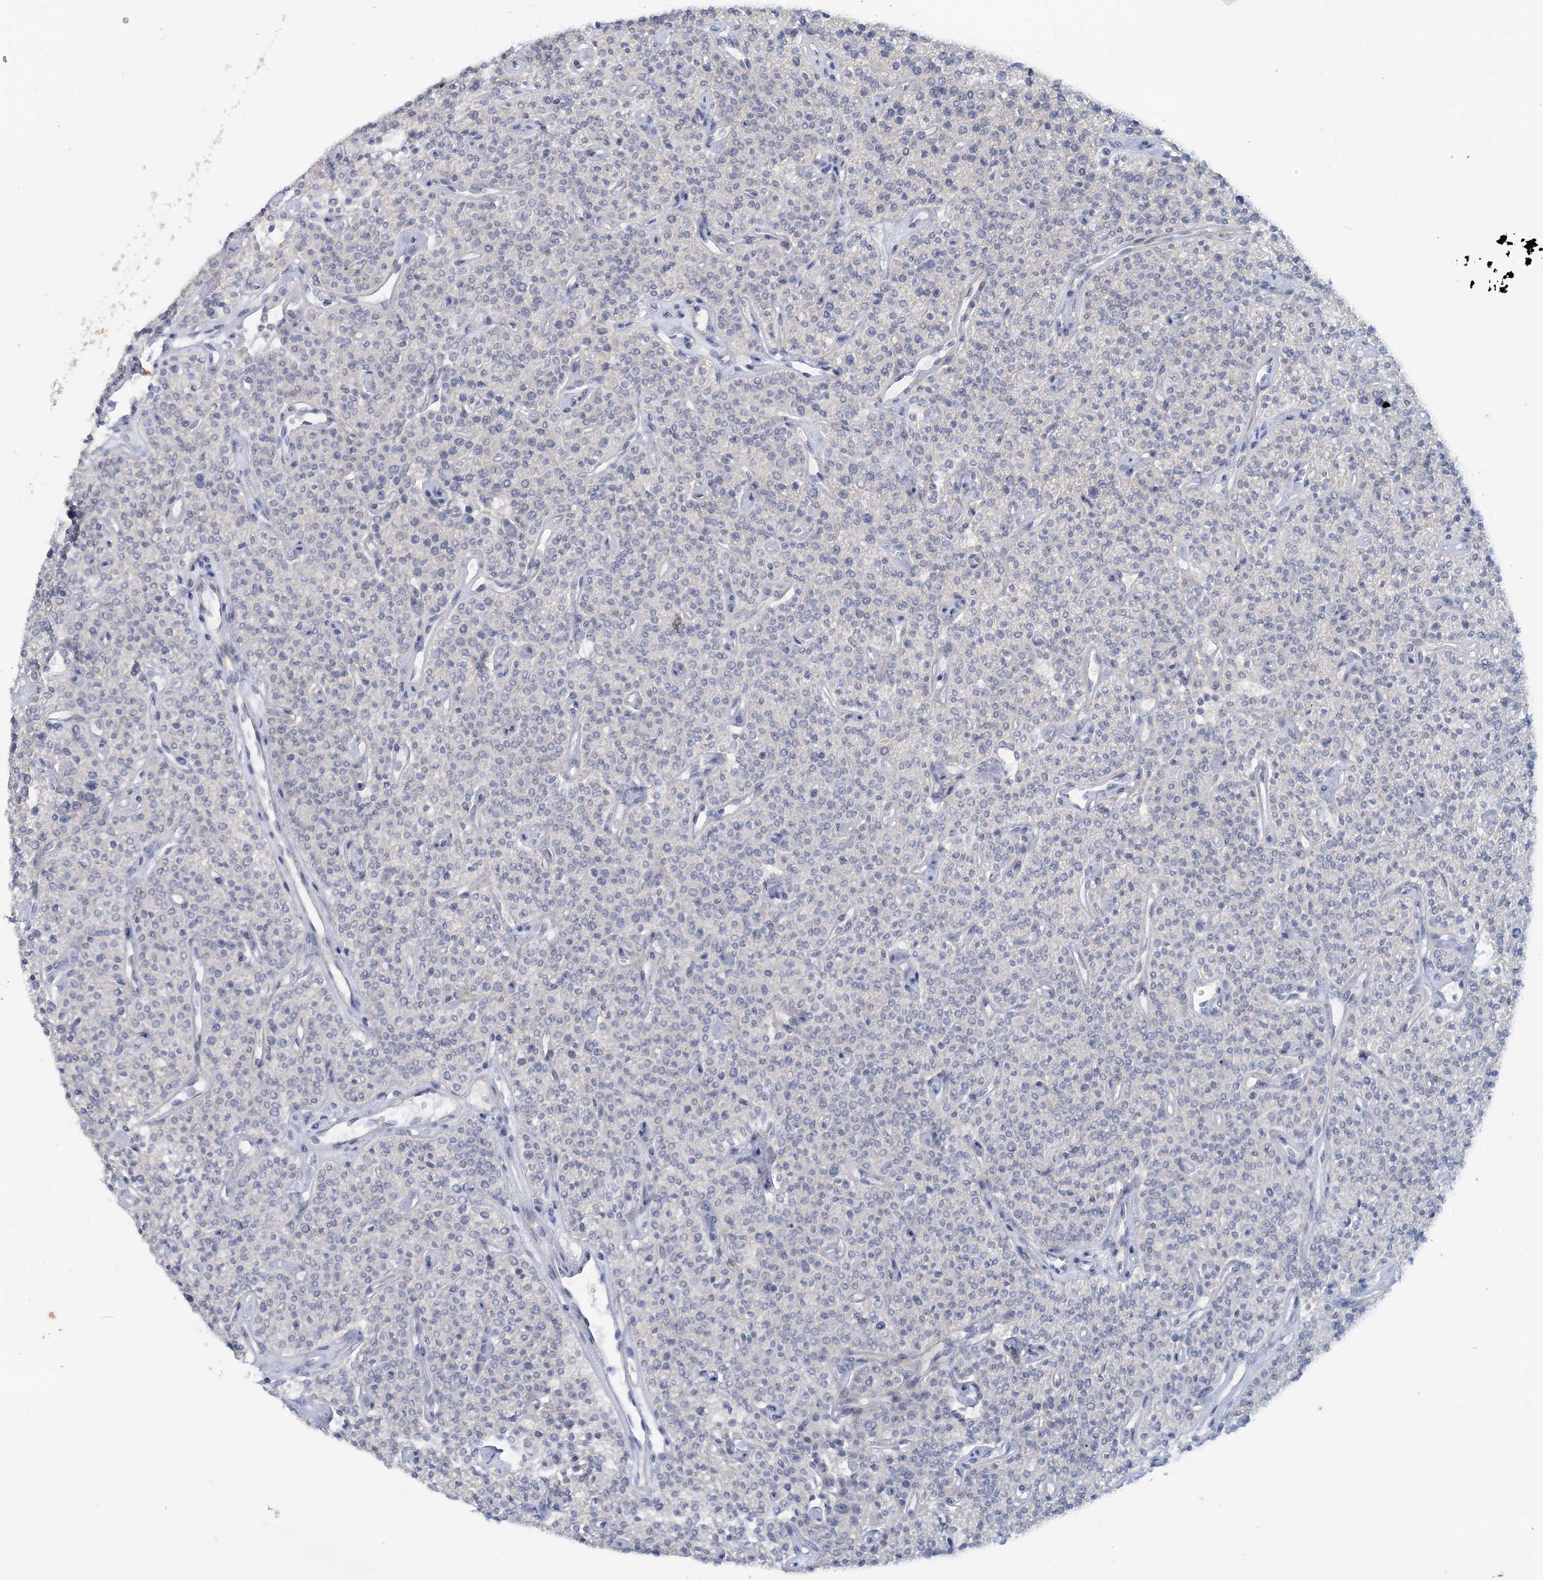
{"staining": {"intensity": "negative", "quantity": "none", "location": "none"}, "tissue": "parathyroid gland", "cell_type": "Glandular cells", "image_type": "normal", "snomed": [{"axis": "morphology", "description": "Normal tissue, NOS"}, {"axis": "topography", "description": "Parathyroid gland"}], "caption": "An IHC photomicrograph of benign parathyroid gland is shown. There is no staining in glandular cells of parathyroid gland. Nuclei are stained in blue.", "gene": "SNED1", "patient": {"sex": "male", "age": 46}}